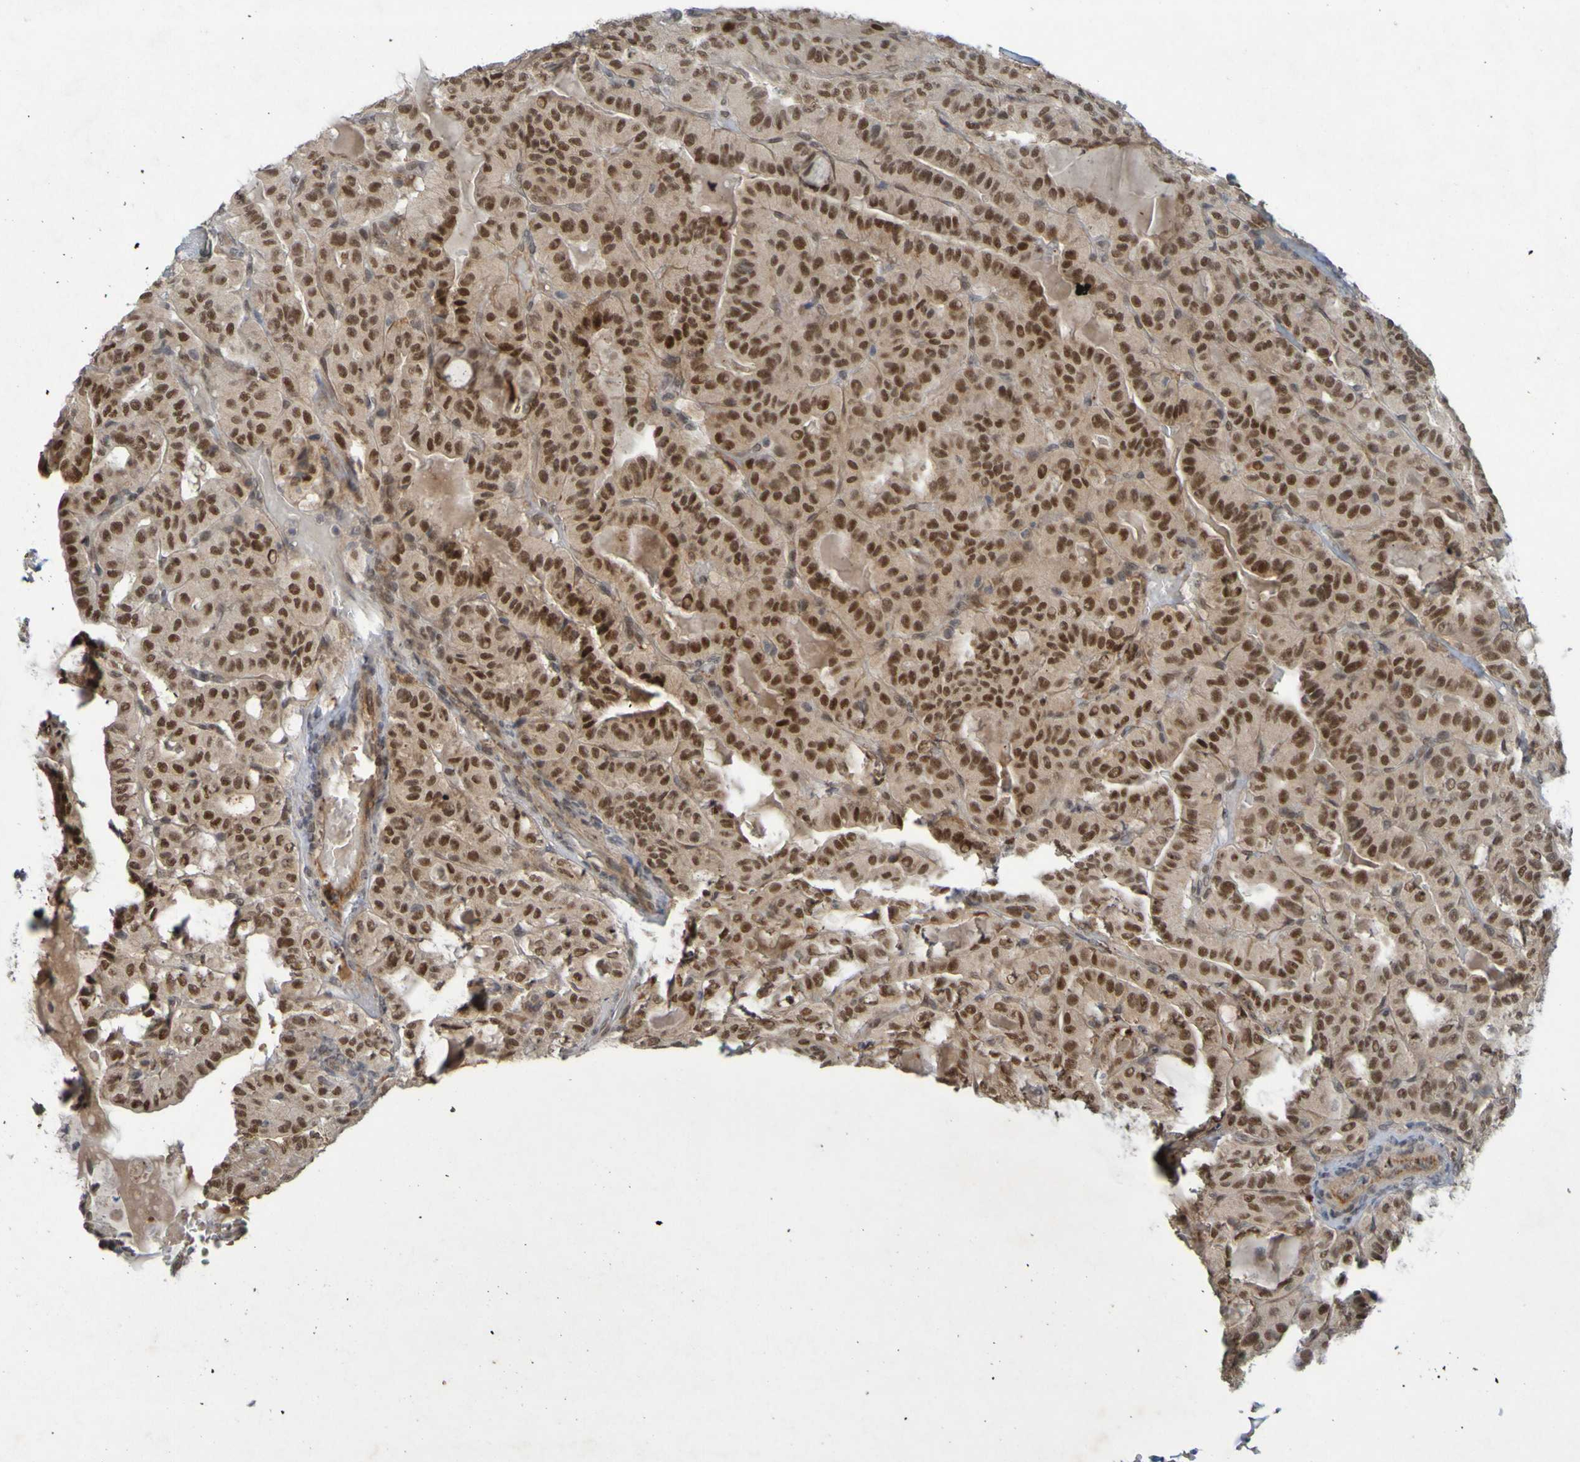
{"staining": {"intensity": "moderate", "quantity": ">75%", "location": "cytoplasmic/membranous,nuclear"}, "tissue": "thyroid cancer", "cell_type": "Tumor cells", "image_type": "cancer", "snomed": [{"axis": "morphology", "description": "Papillary adenocarcinoma, NOS"}, {"axis": "topography", "description": "Thyroid gland"}], "caption": "Tumor cells exhibit moderate cytoplasmic/membranous and nuclear staining in approximately >75% of cells in thyroid cancer (papillary adenocarcinoma). (IHC, brightfield microscopy, high magnification).", "gene": "MCPH1", "patient": {"sex": "male", "age": 77}}